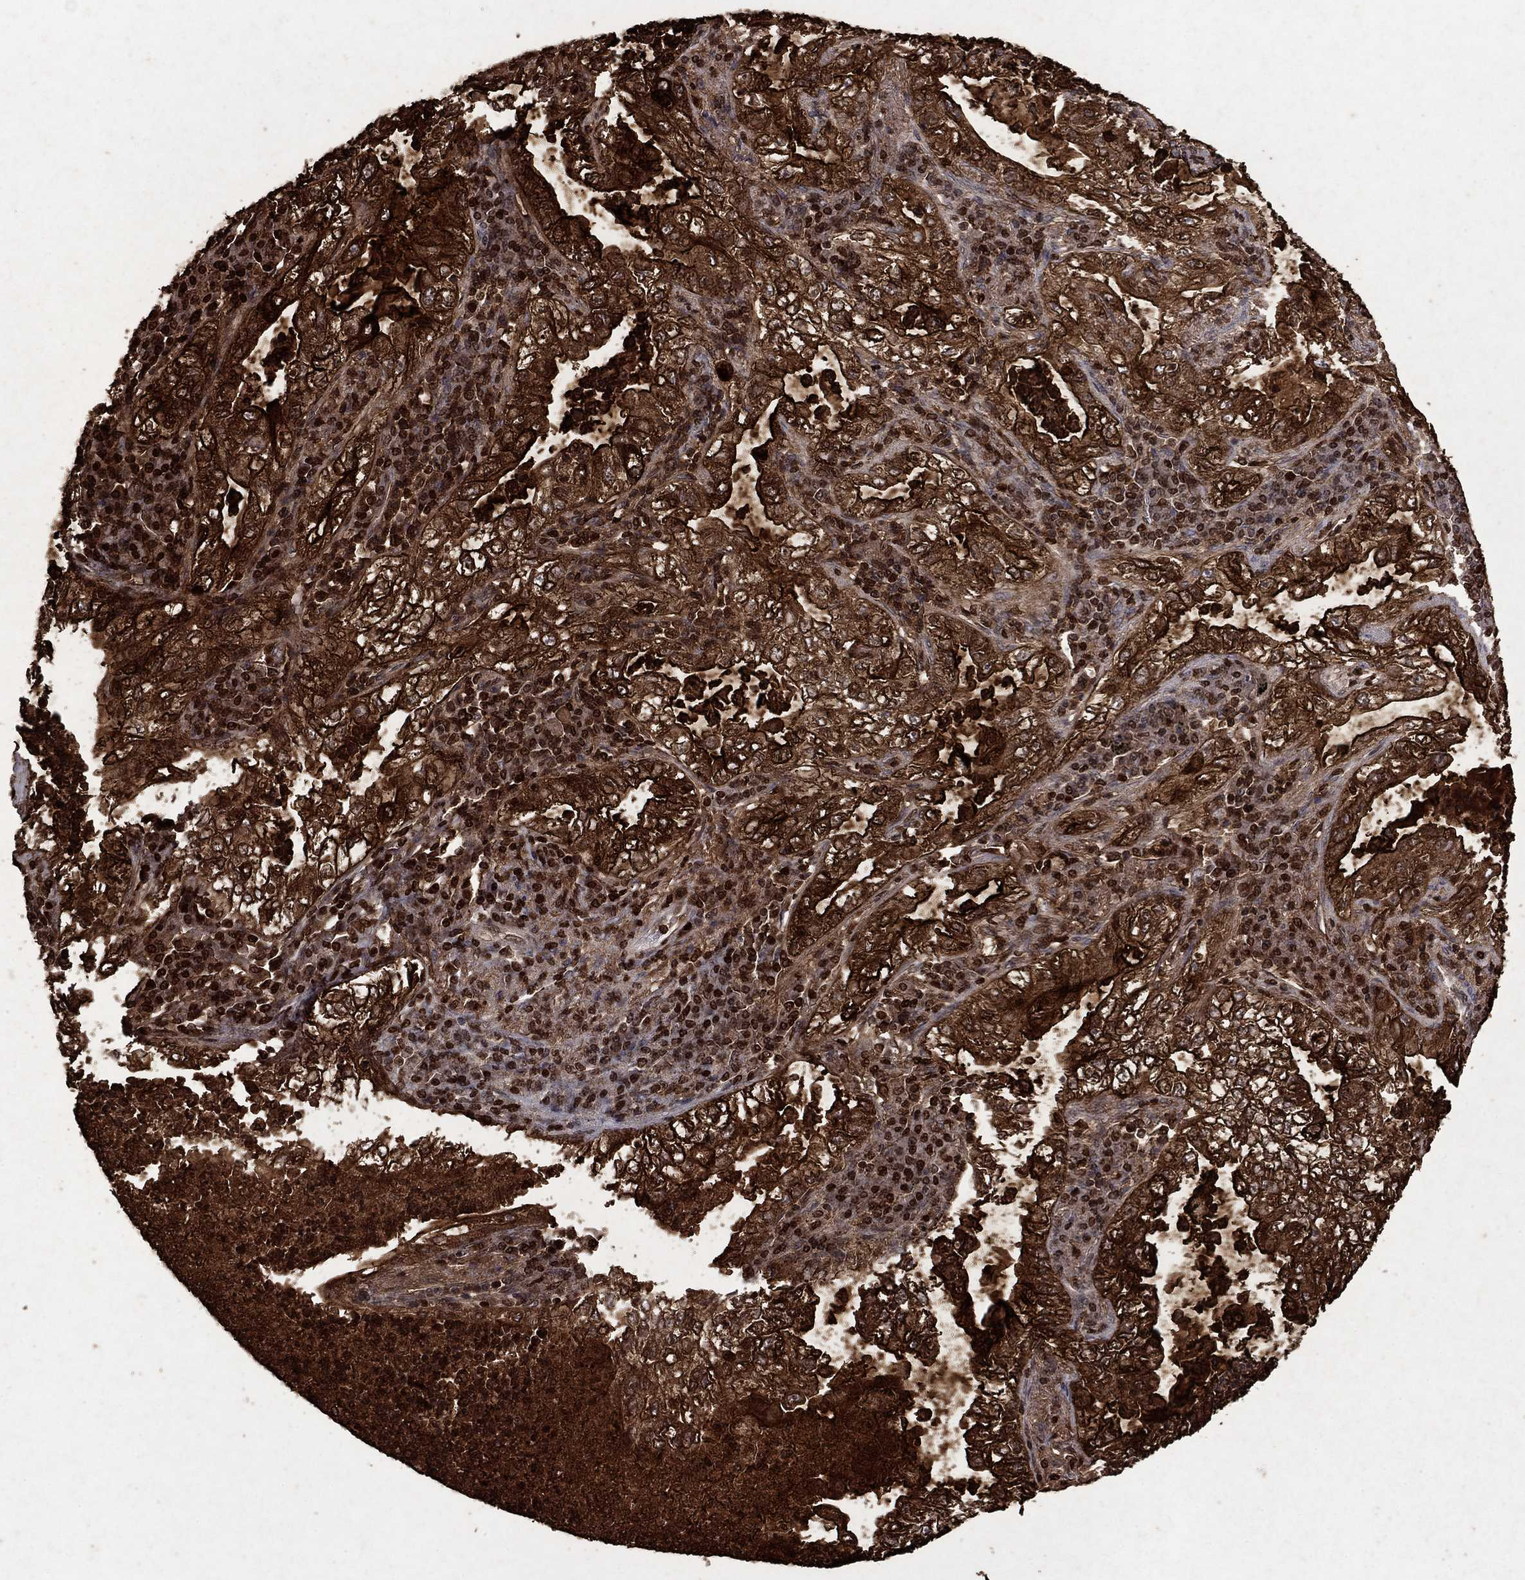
{"staining": {"intensity": "strong", "quantity": ">75%", "location": "cytoplasmic/membranous,nuclear"}, "tissue": "lung cancer", "cell_type": "Tumor cells", "image_type": "cancer", "snomed": [{"axis": "morphology", "description": "Adenocarcinoma, NOS"}, {"axis": "topography", "description": "Lung"}], "caption": "A histopathology image of adenocarcinoma (lung) stained for a protein demonstrates strong cytoplasmic/membranous and nuclear brown staining in tumor cells.", "gene": "CD24", "patient": {"sex": "female", "age": 73}}